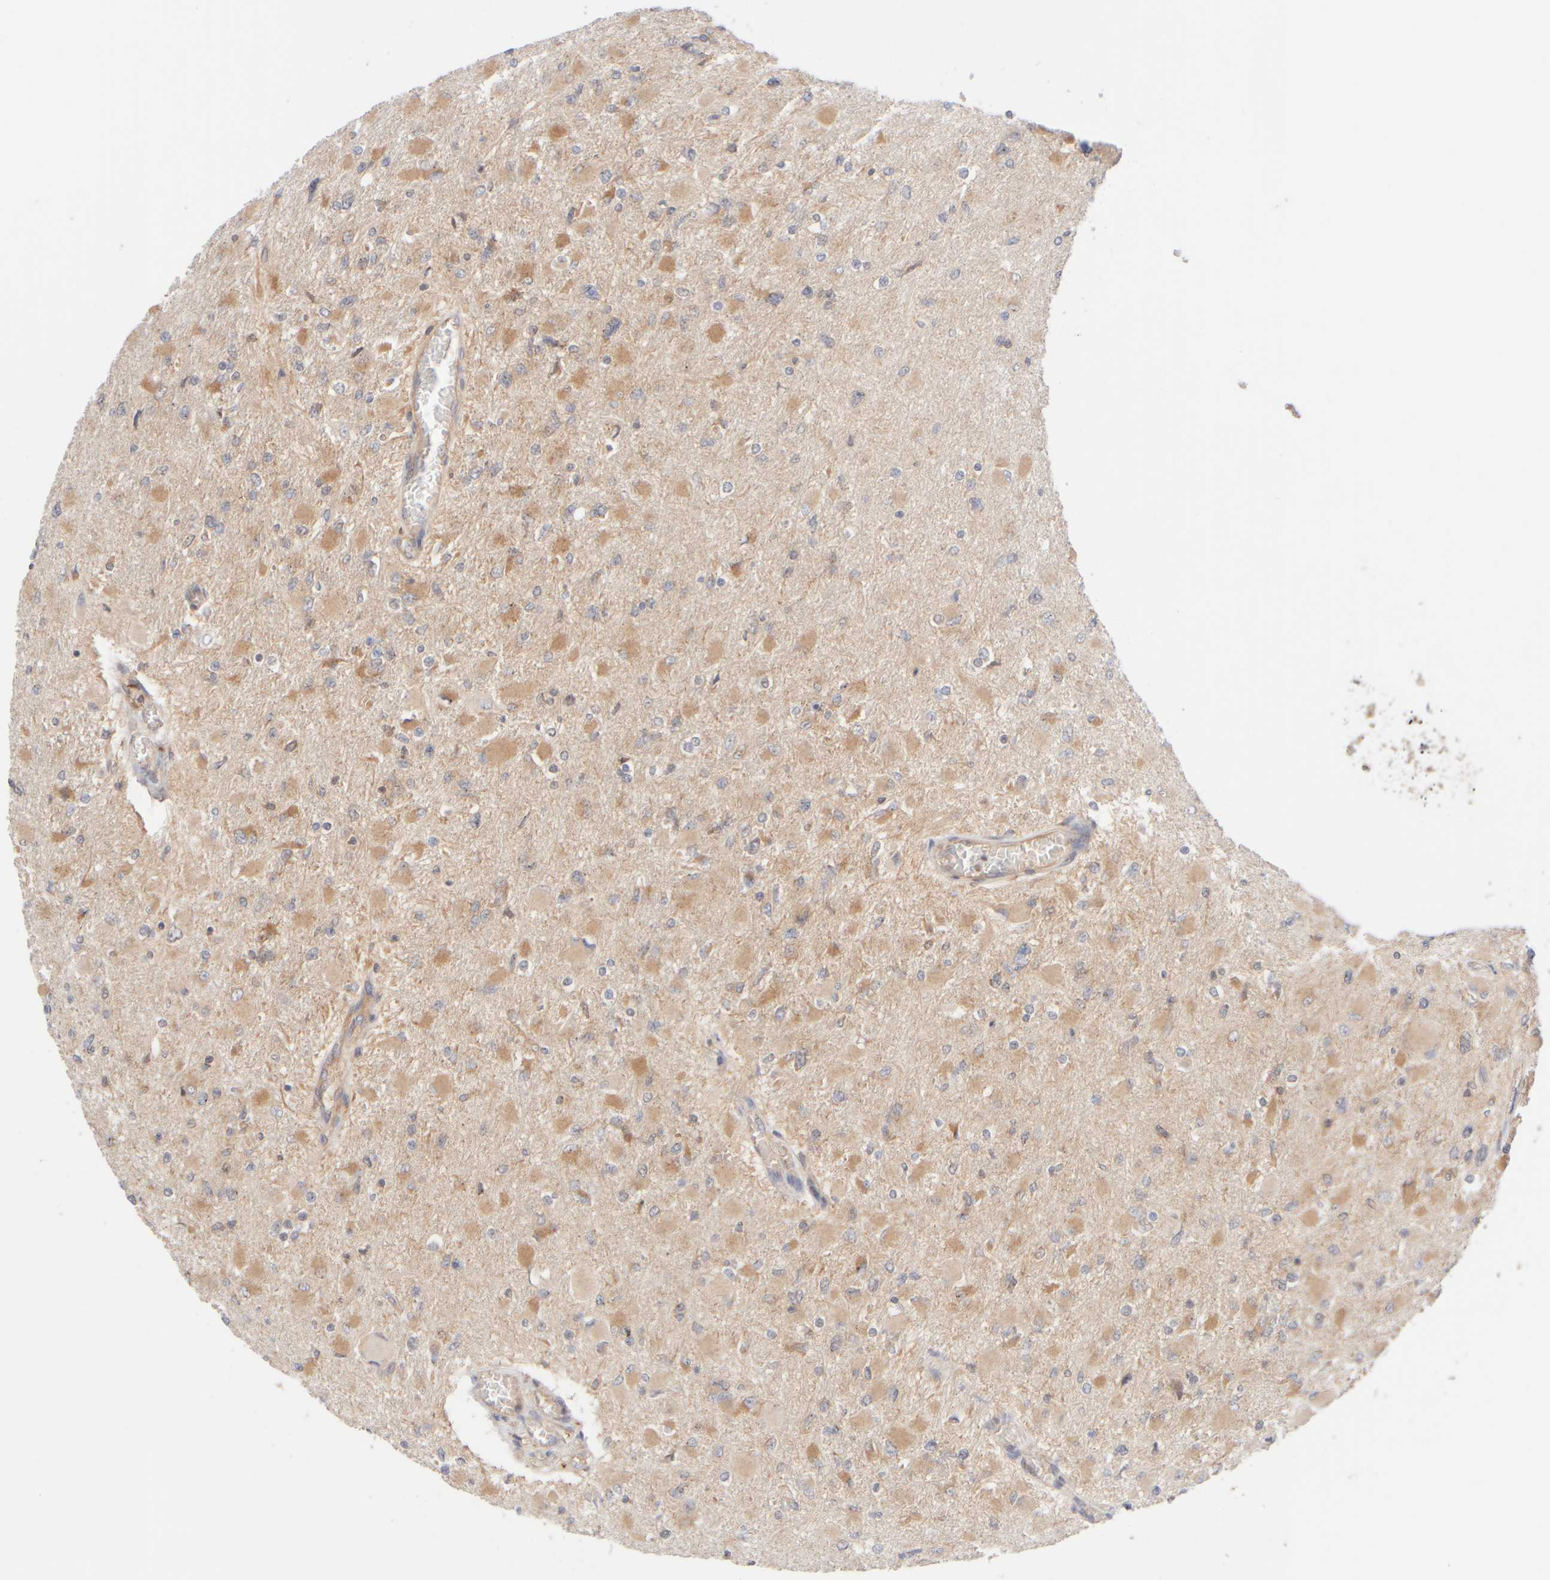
{"staining": {"intensity": "moderate", "quantity": "<25%", "location": "cytoplasmic/membranous"}, "tissue": "glioma", "cell_type": "Tumor cells", "image_type": "cancer", "snomed": [{"axis": "morphology", "description": "Glioma, malignant, High grade"}, {"axis": "topography", "description": "Cerebral cortex"}], "caption": "Immunohistochemical staining of human high-grade glioma (malignant) reveals low levels of moderate cytoplasmic/membranous expression in about <25% of tumor cells. The staining was performed using DAB, with brown indicating positive protein expression. Nuclei are stained blue with hematoxylin.", "gene": "RABEP1", "patient": {"sex": "female", "age": 36}}